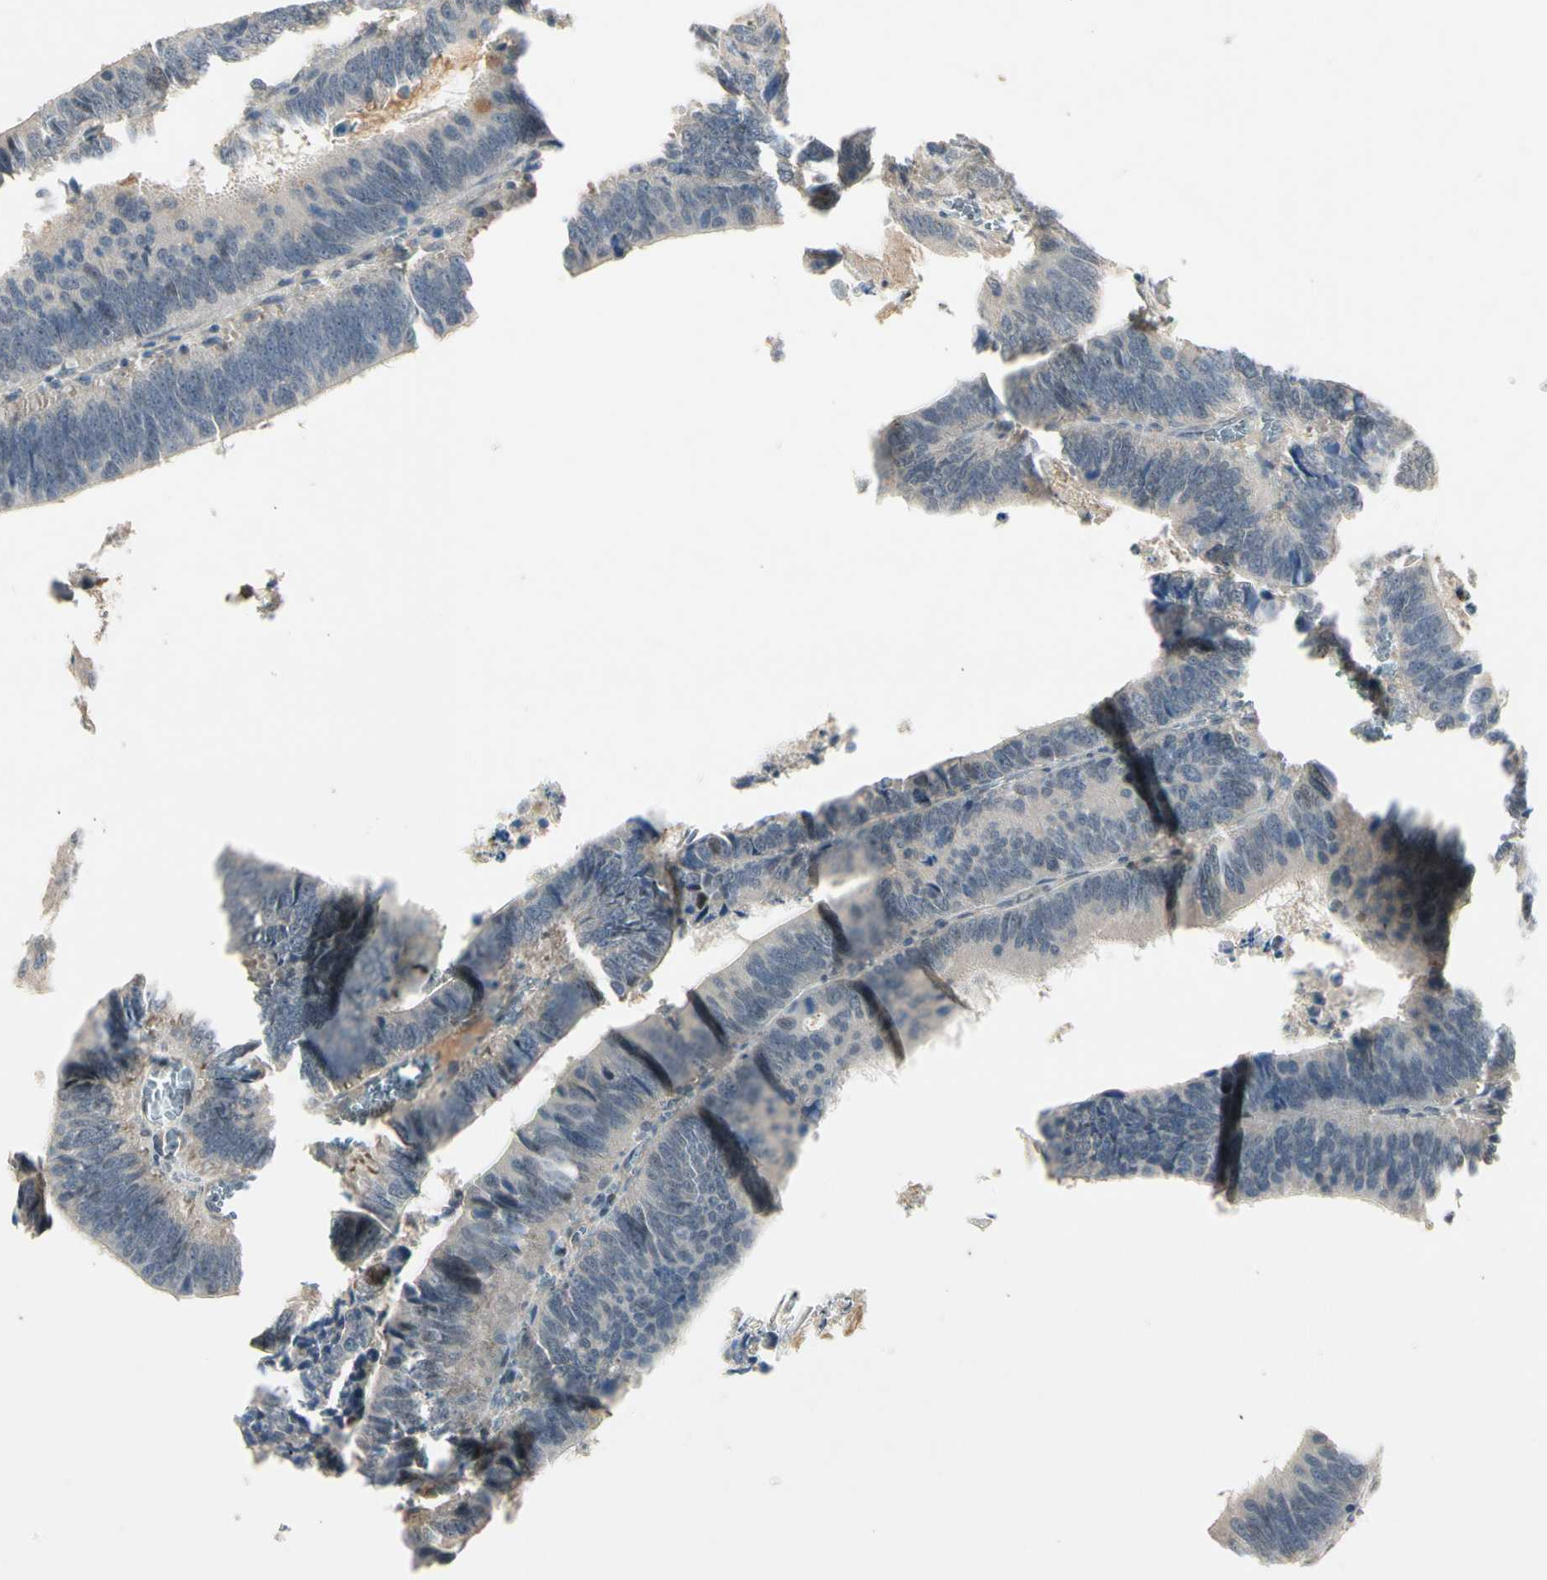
{"staining": {"intensity": "weak", "quantity": "25%-75%", "location": "cytoplasmic/membranous"}, "tissue": "colorectal cancer", "cell_type": "Tumor cells", "image_type": "cancer", "snomed": [{"axis": "morphology", "description": "Adenocarcinoma, NOS"}, {"axis": "topography", "description": "Colon"}], "caption": "Colorectal adenocarcinoma stained for a protein (brown) shows weak cytoplasmic/membranous positive staining in approximately 25%-75% of tumor cells.", "gene": "ATG4C", "patient": {"sex": "male", "age": 72}}